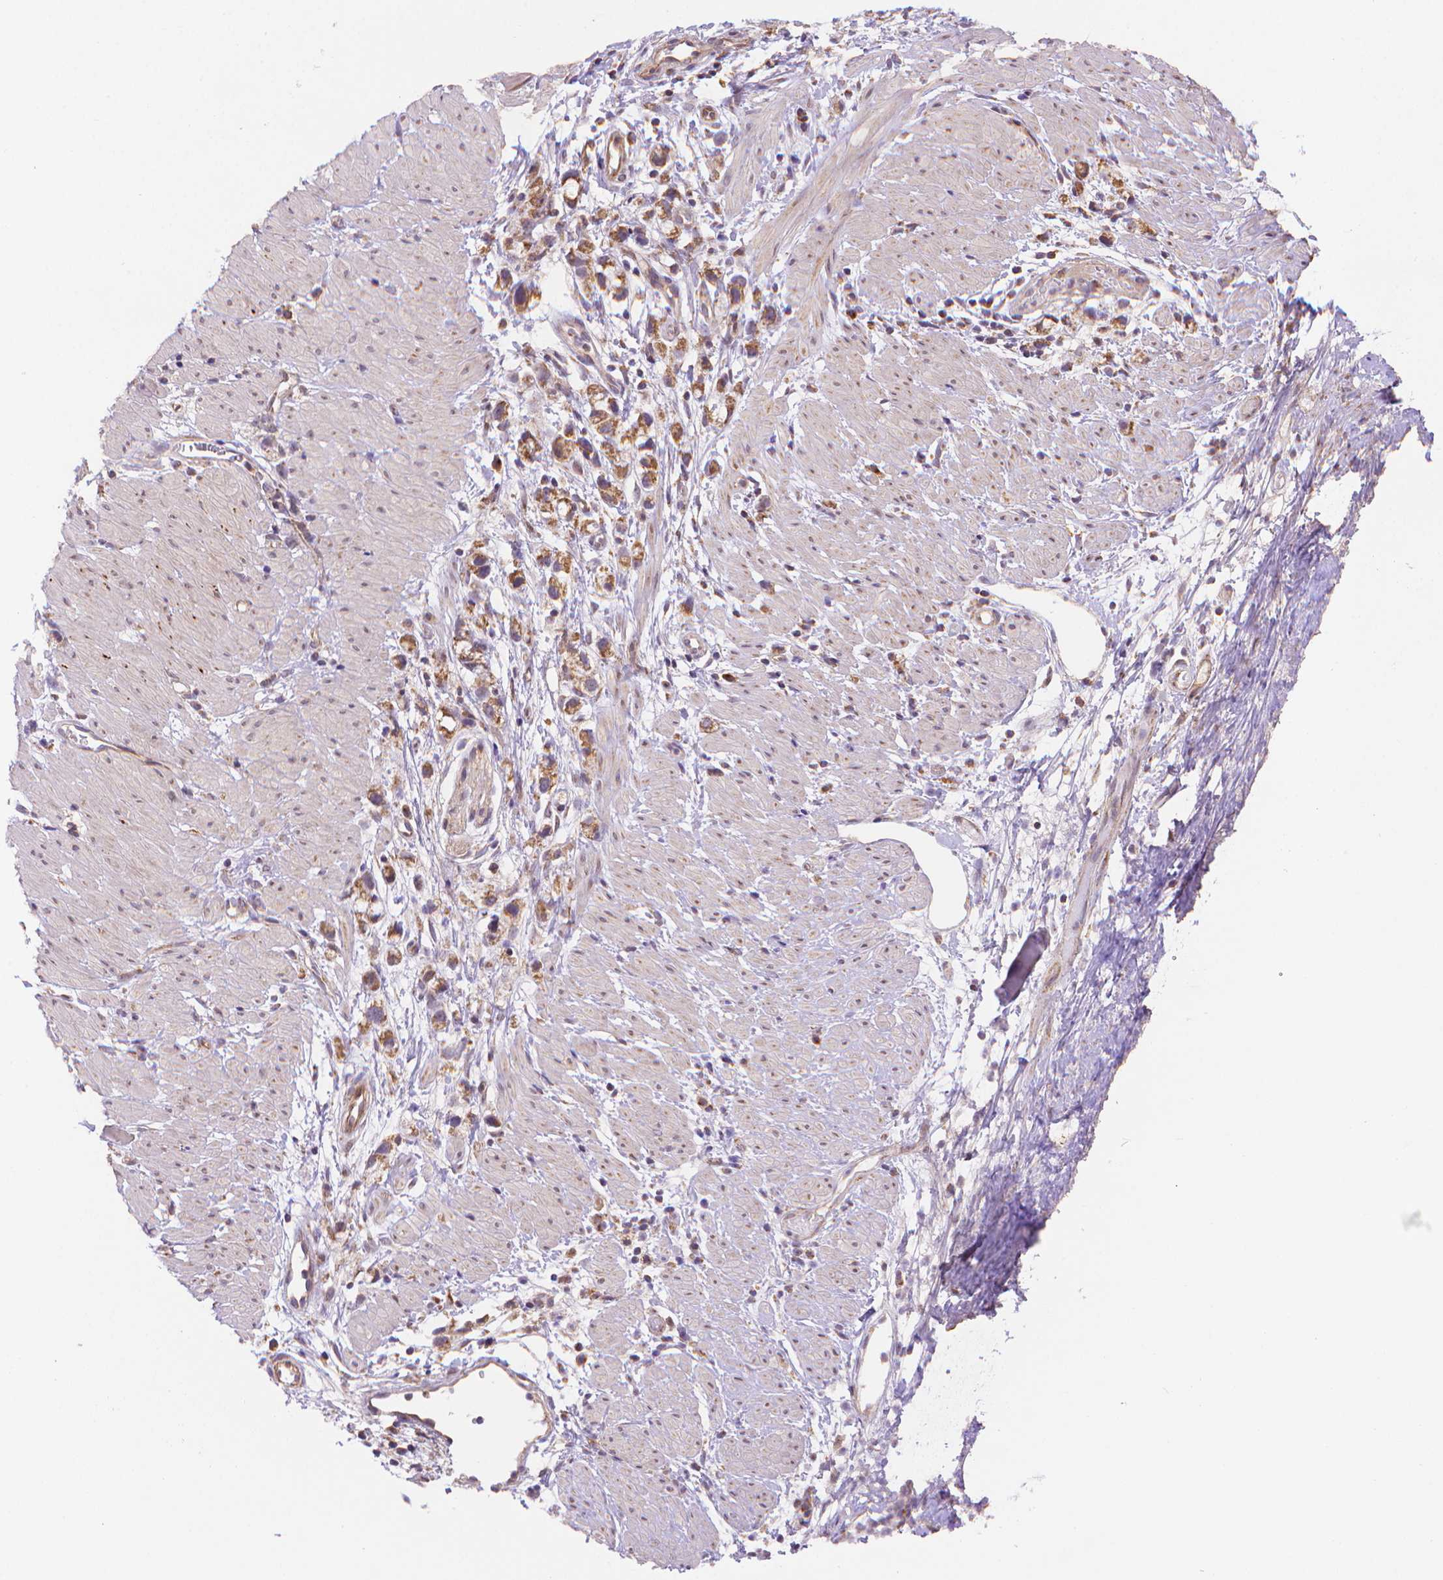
{"staining": {"intensity": "moderate", "quantity": ">75%", "location": "cytoplasmic/membranous"}, "tissue": "stomach cancer", "cell_type": "Tumor cells", "image_type": "cancer", "snomed": [{"axis": "morphology", "description": "Adenocarcinoma, NOS"}, {"axis": "topography", "description": "Stomach"}], "caption": "Stomach cancer stained for a protein shows moderate cytoplasmic/membranous positivity in tumor cells.", "gene": "CYYR1", "patient": {"sex": "female", "age": 59}}